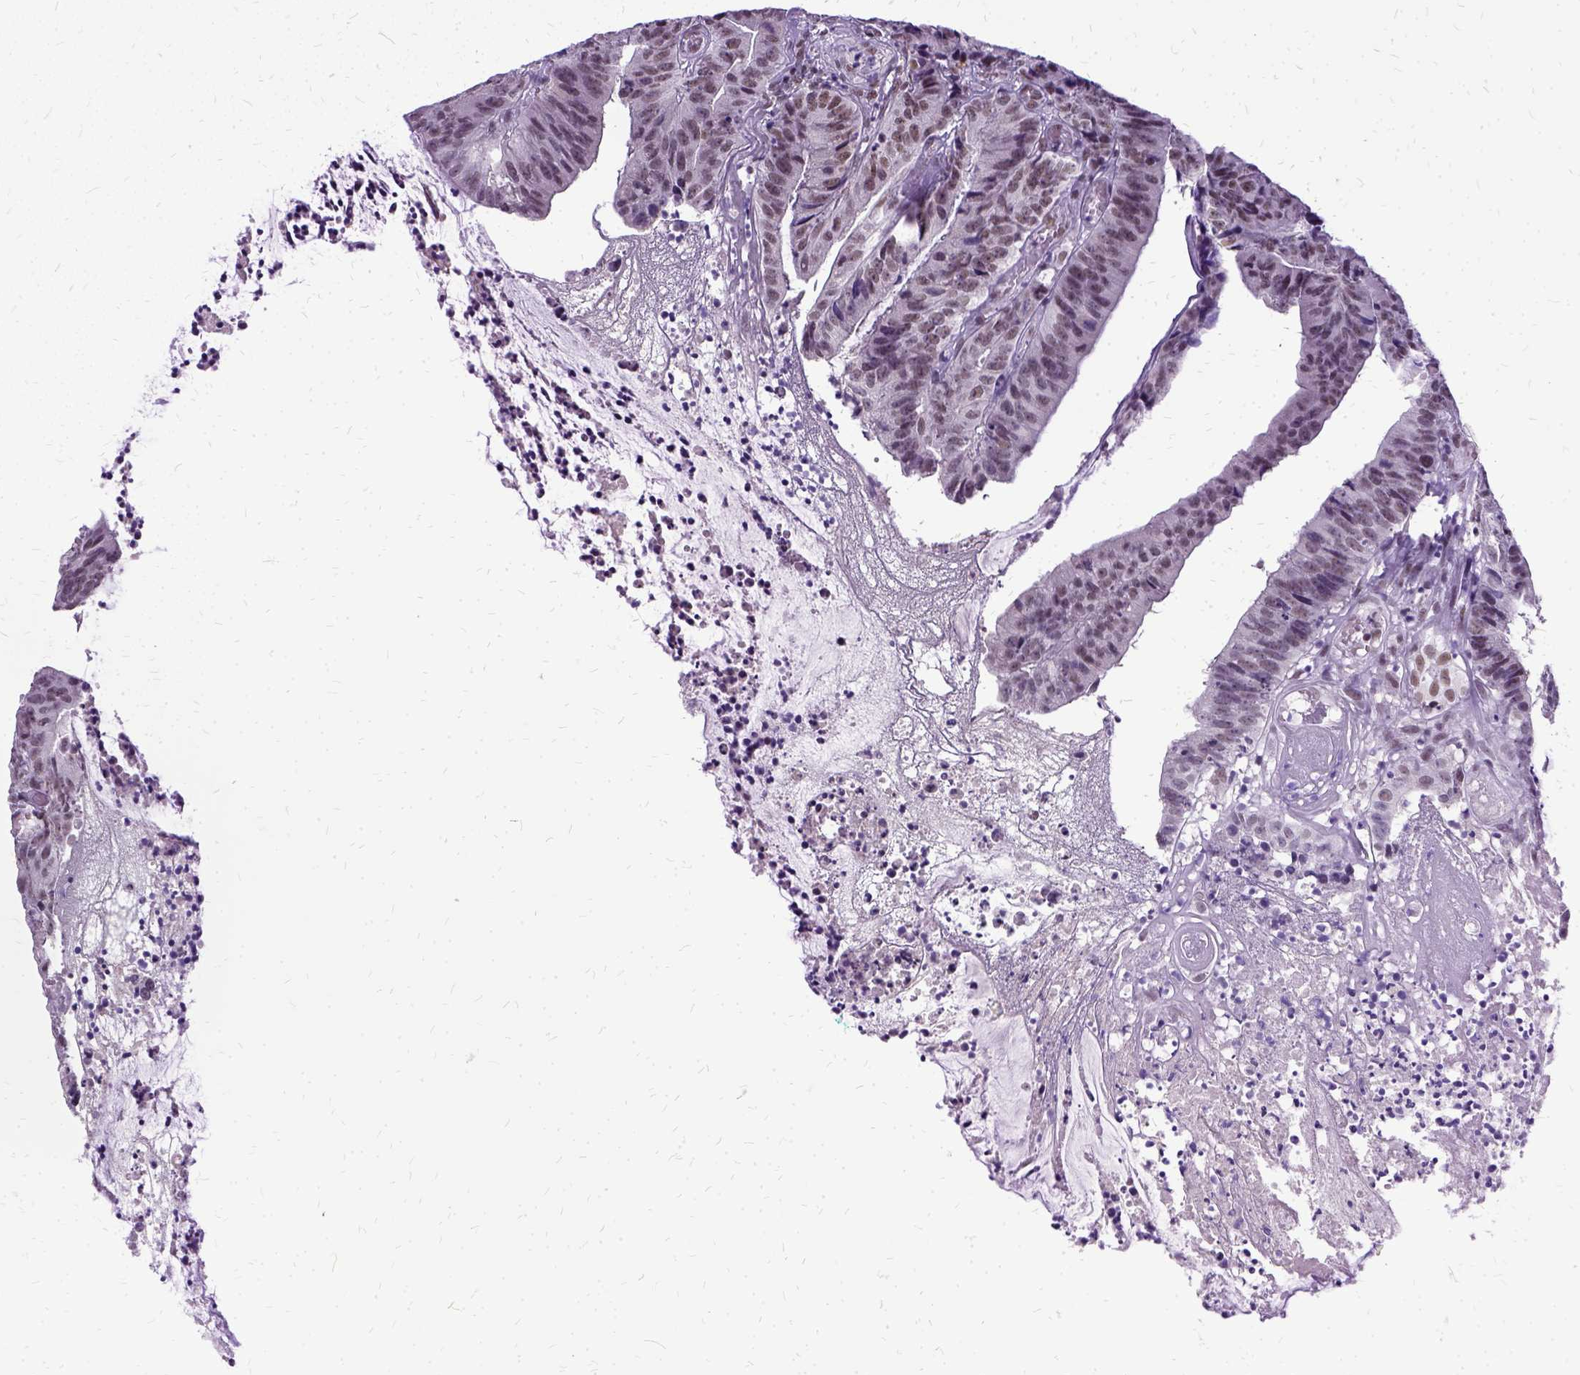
{"staining": {"intensity": "moderate", "quantity": ">75%", "location": "nuclear"}, "tissue": "colorectal cancer", "cell_type": "Tumor cells", "image_type": "cancer", "snomed": [{"axis": "morphology", "description": "Adenocarcinoma, NOS"}, {"axis": "topography", "description": "Colon"}], "caption": "Immunohistochemistry micrograph of human colorectal cancer (adenocarcinoma) stained for a protein (brown), which demonstrates medium levels of moderate nuclear positivity in about >75% of tumor cells.", "gene": "SETD1A", "patient": {"sex": "female", "age": 78}}